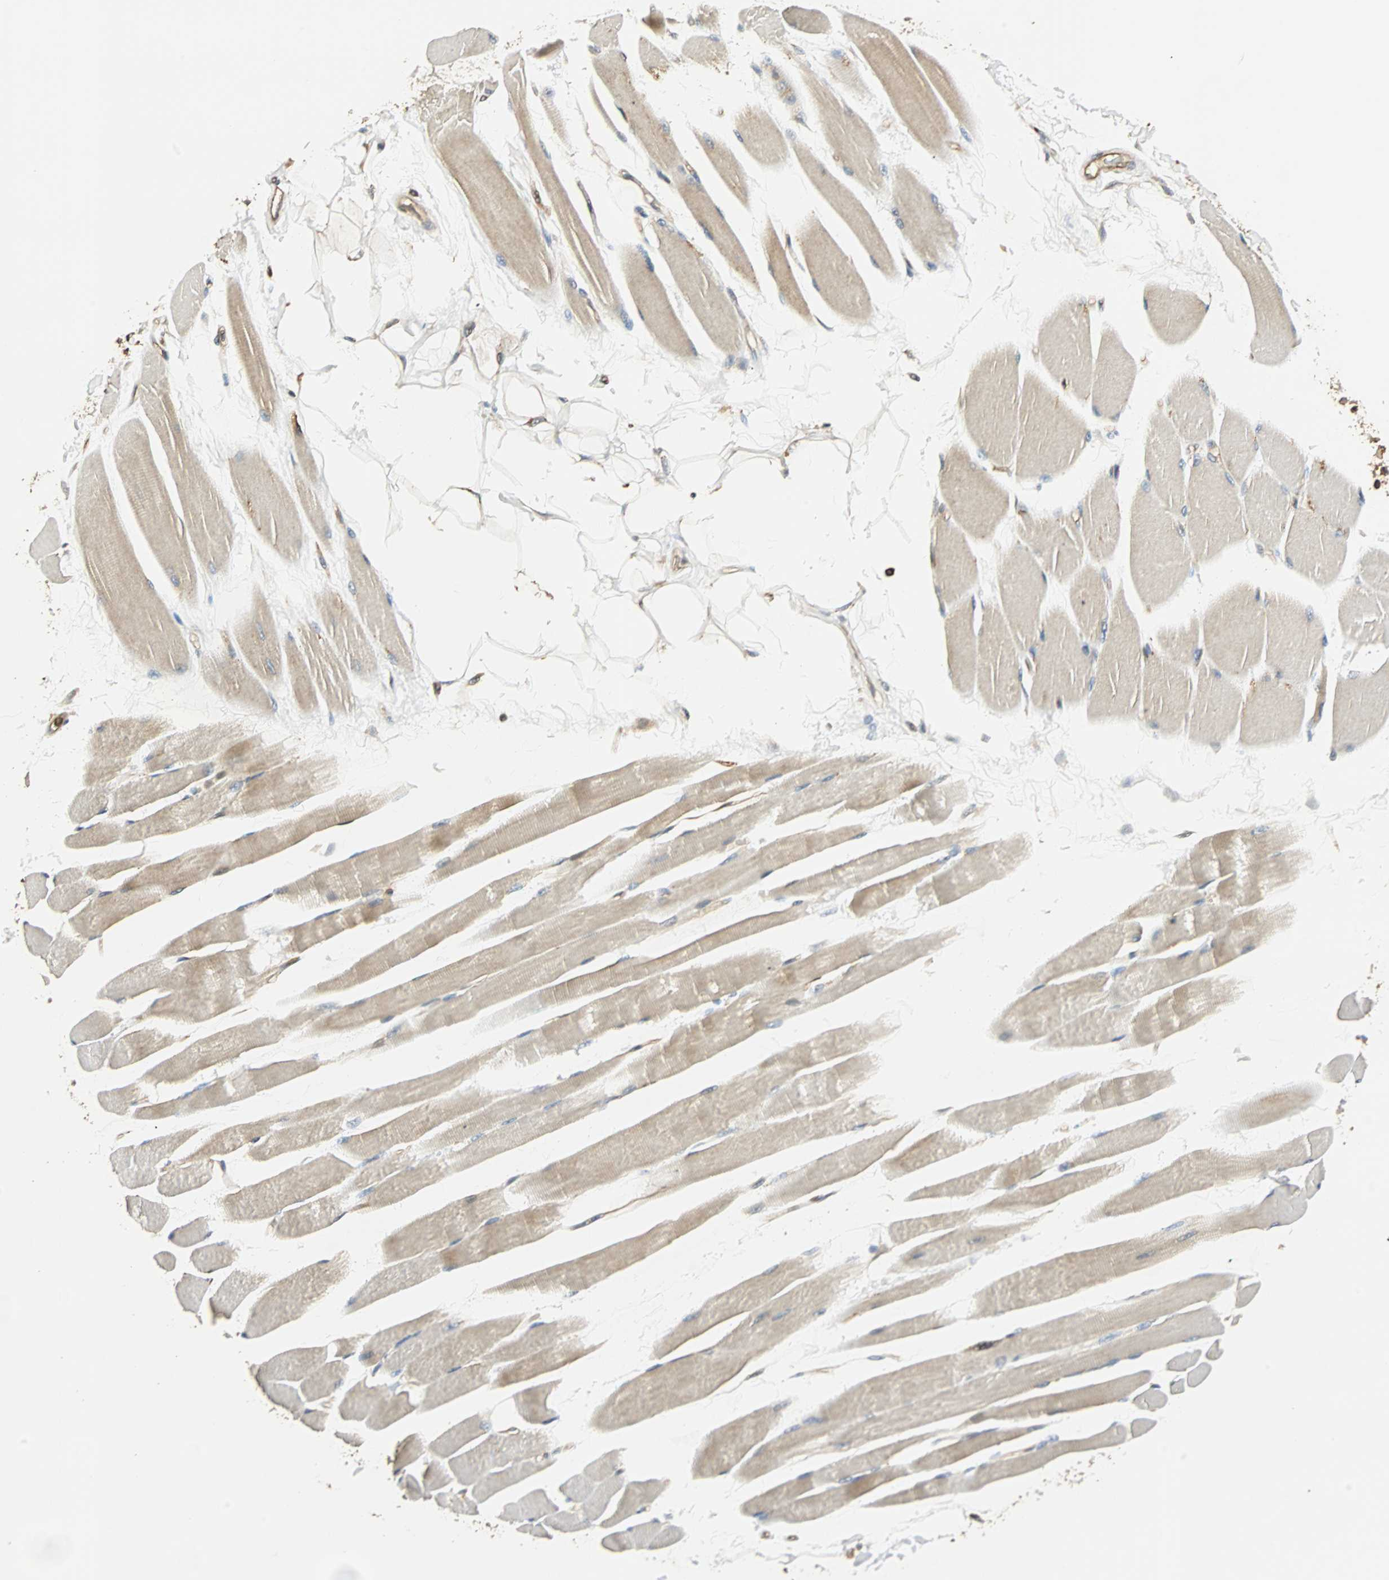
{"staining": {"intensity": "weak", "quantity": "25%-75%", "location": "cytoplasmic/membranous"}, "tissue": "skeletal muscle", "cell_type": "Myocytes", "image_type": "normal", "snomed": [{"axis": "morphology", "description": "Normal tissue, NOS"}, {"axis": "topography", "description": "Skeletal muscle"}, {"axis": "topography", "description": "Peripheral nerve tissue"}], "caption": "Protein expression analysis of unremarkable human skeletal muscle reveals weak cytoplasmic/membranous expression in about 25%-75% of myocytes. Using DAB (3,3'-diaminobenzidine) (brown) and hematoxylin (blue) stains, captured at high magnification using brightfield microscopy.", "gene": "GALK1", "patient": {"sex": "female", "age": 84}}